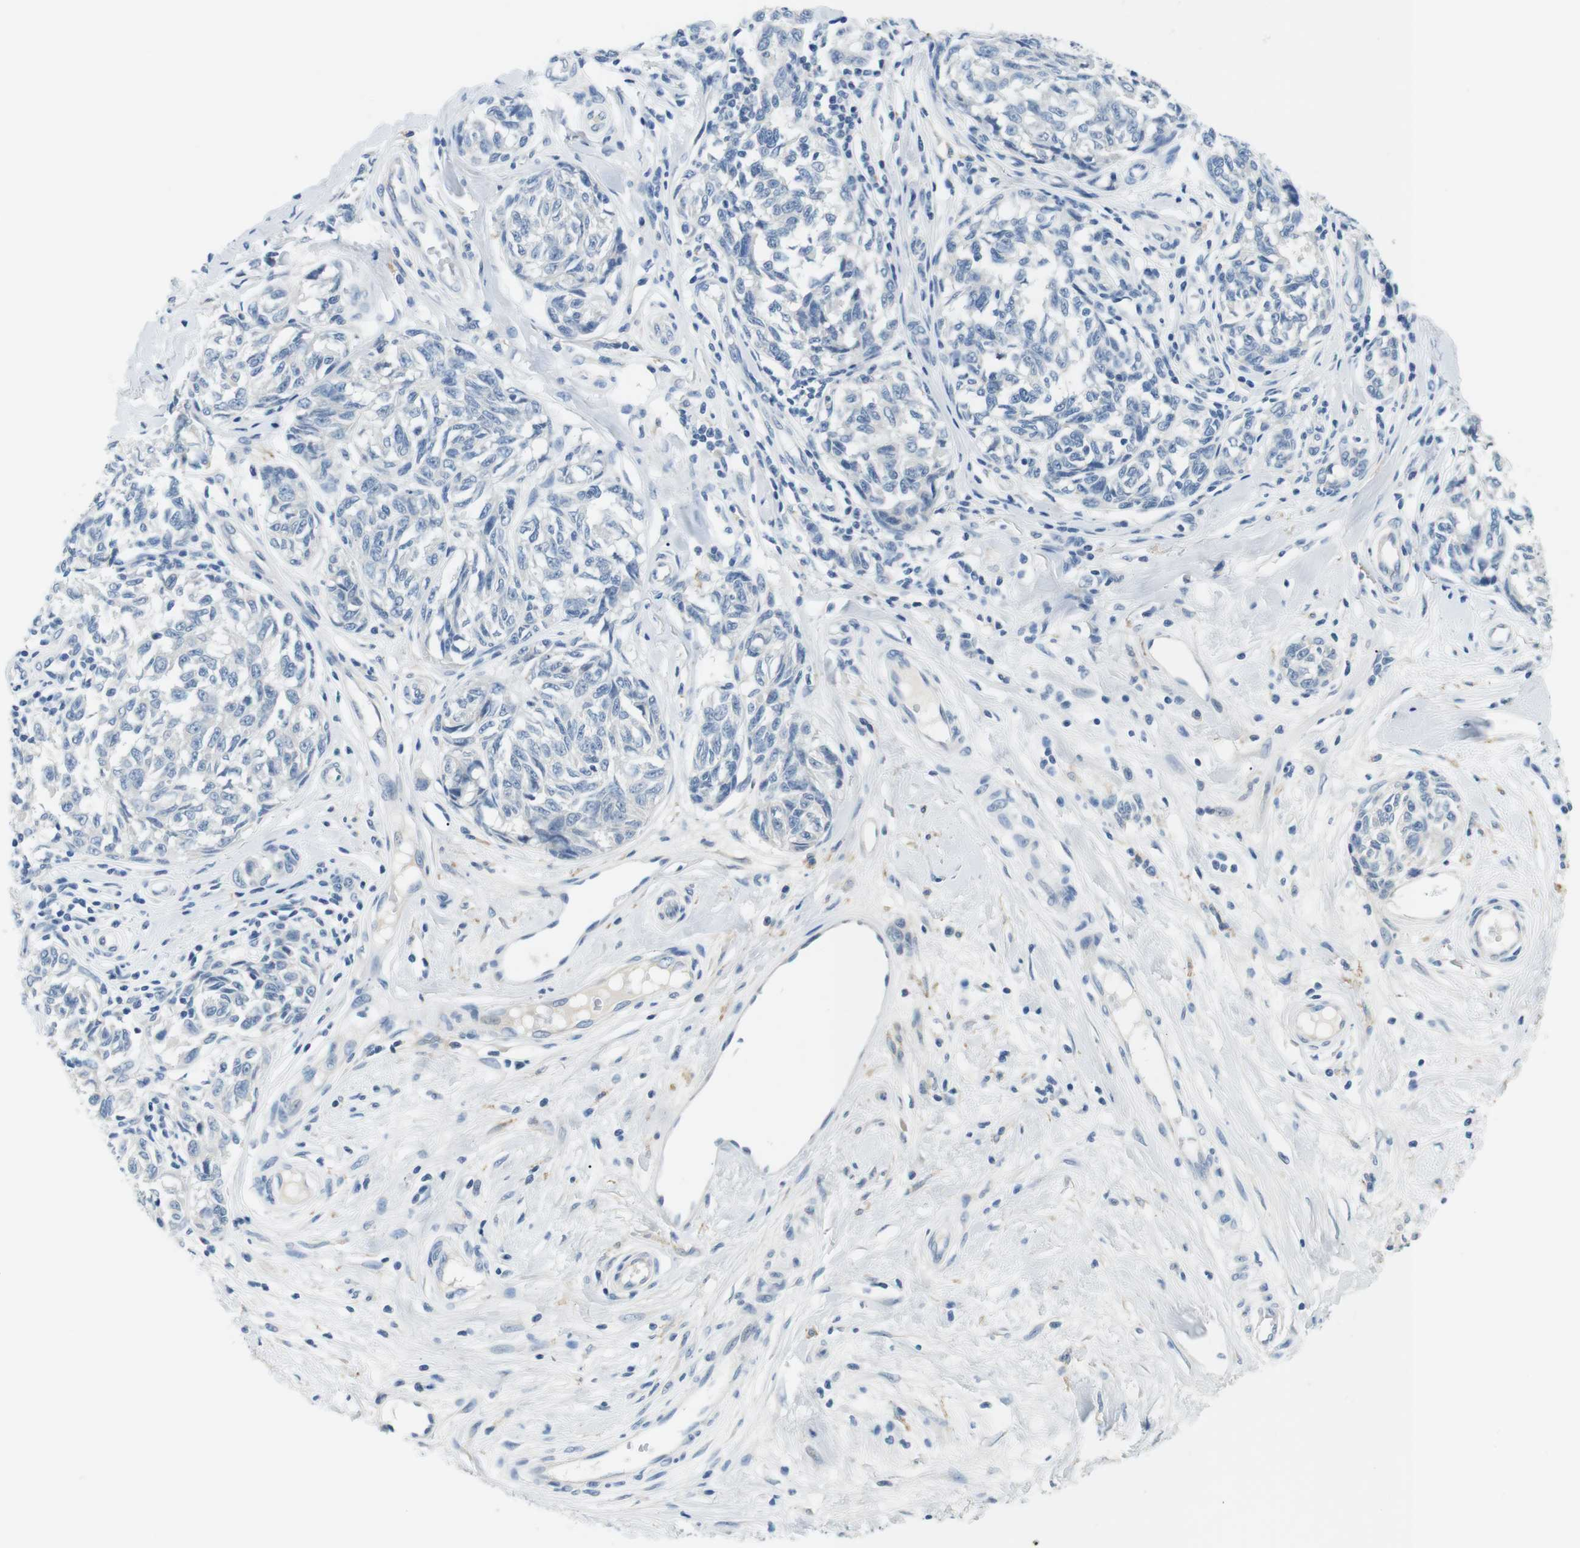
{"staining": {"intensity": "negative", "quantity": "none", "location": "none"}, "tissue": "melanoma", "cell_type": "Tumor cells", "image_type": "cancer", "snomed": [{"axis": "morphology", "description": "Malignant melanoma, NOS"}, {"axis": "topography", "description": "Skin"}], "caption": "Protein analysis of malignant melanoma exhibits no significant positivity in tumor cells. The staining was performed using DAB to visualize the protein expression in brown, while the nuclei were stained in blue with hematoxylin (Magnification: 20x).", "gene": "FCGRT", "patient": {"sex": "female", "age": 64}}